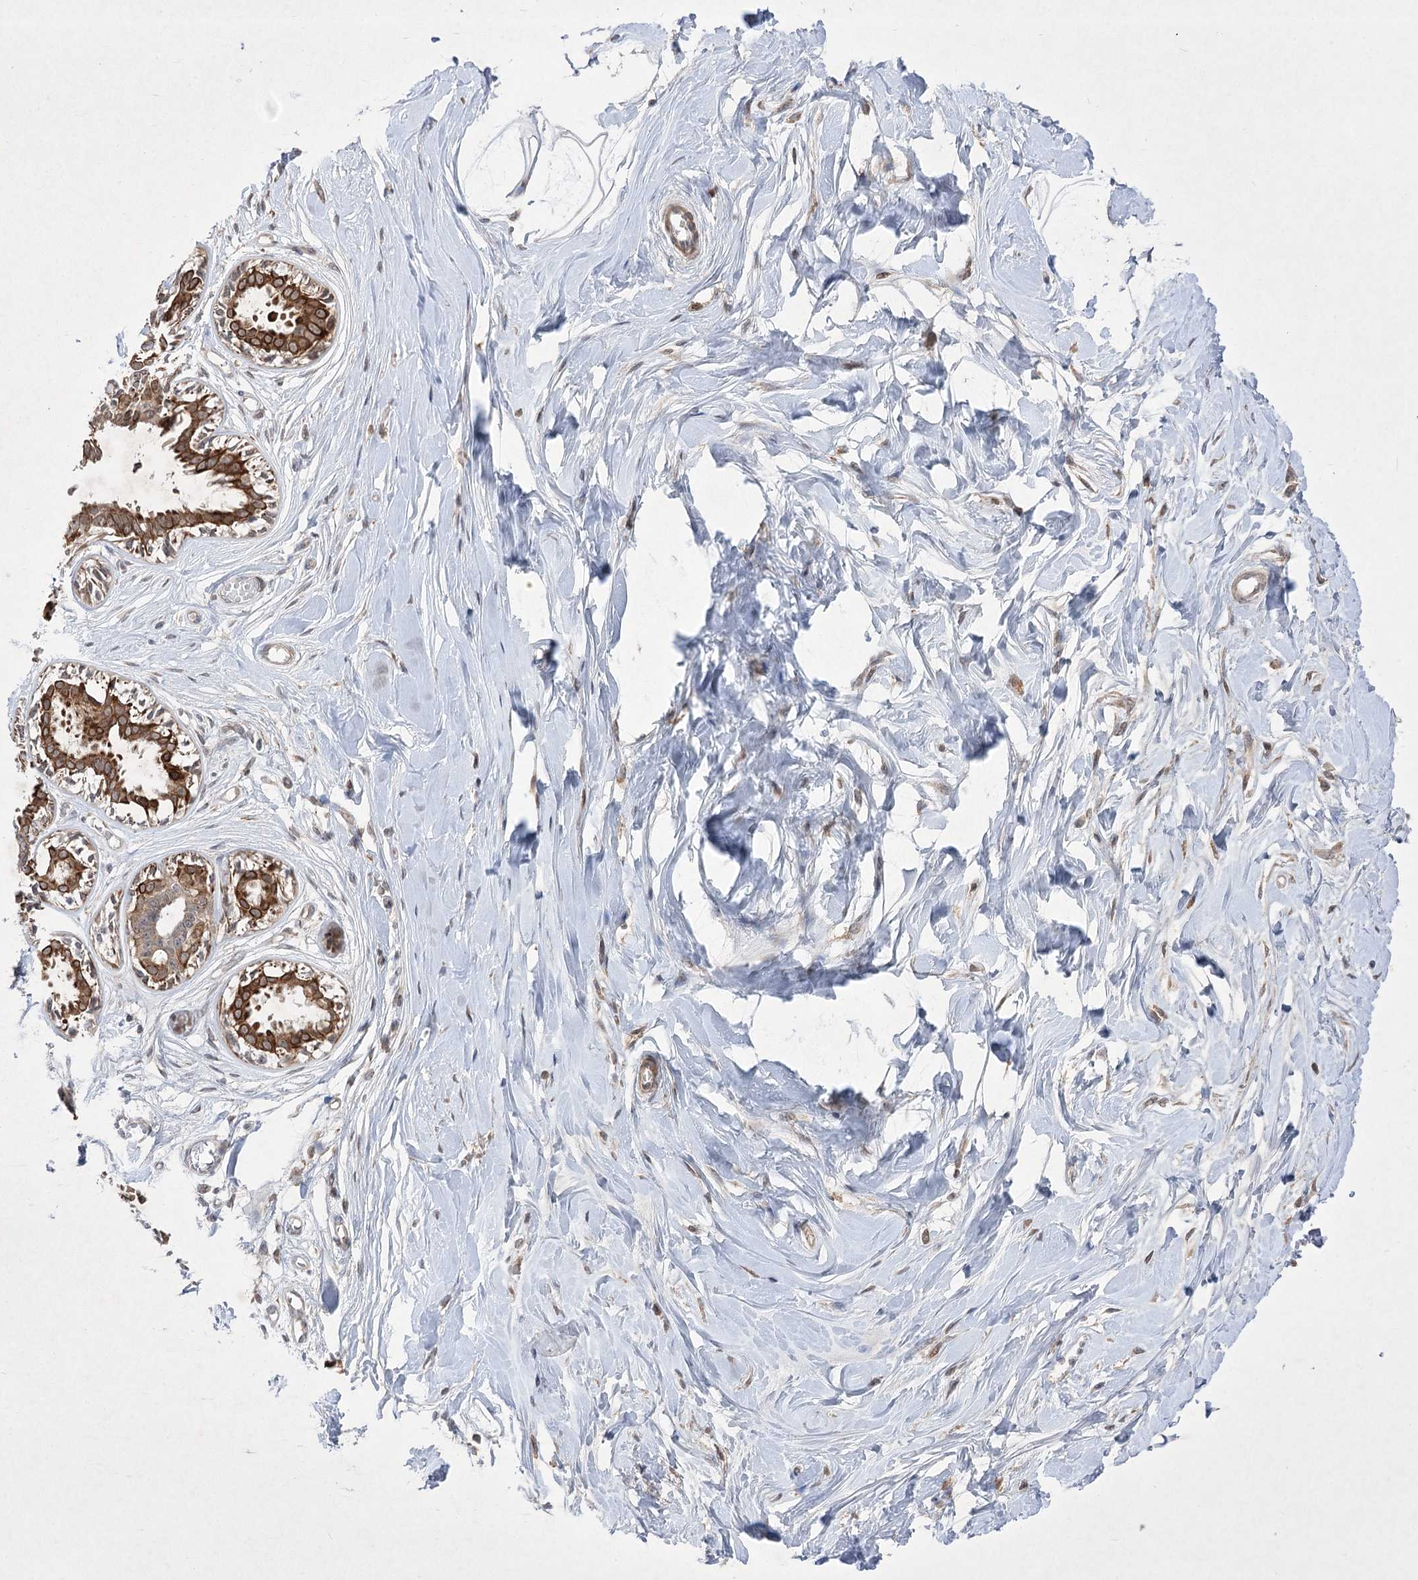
{"staining": {"intensity": "weak", "quantity": ">75%", "location": "cytoplasmic/membranous"}, "tissue": "breast", "cell_type": "Adipocytes", "image_type": "normal", "snomed": [{"axis": "morphology", "description": "Normal tissue, NOS"}, {"axis": "topography", "description": "Breast"}], "caption": "Protein expression analysis of benign human breast reveals weak cytoplasmic/membranous staining in approximately >75% of adipocytes.", "gene": "HELT", "patient": {"sex": "female", "age": 45}}